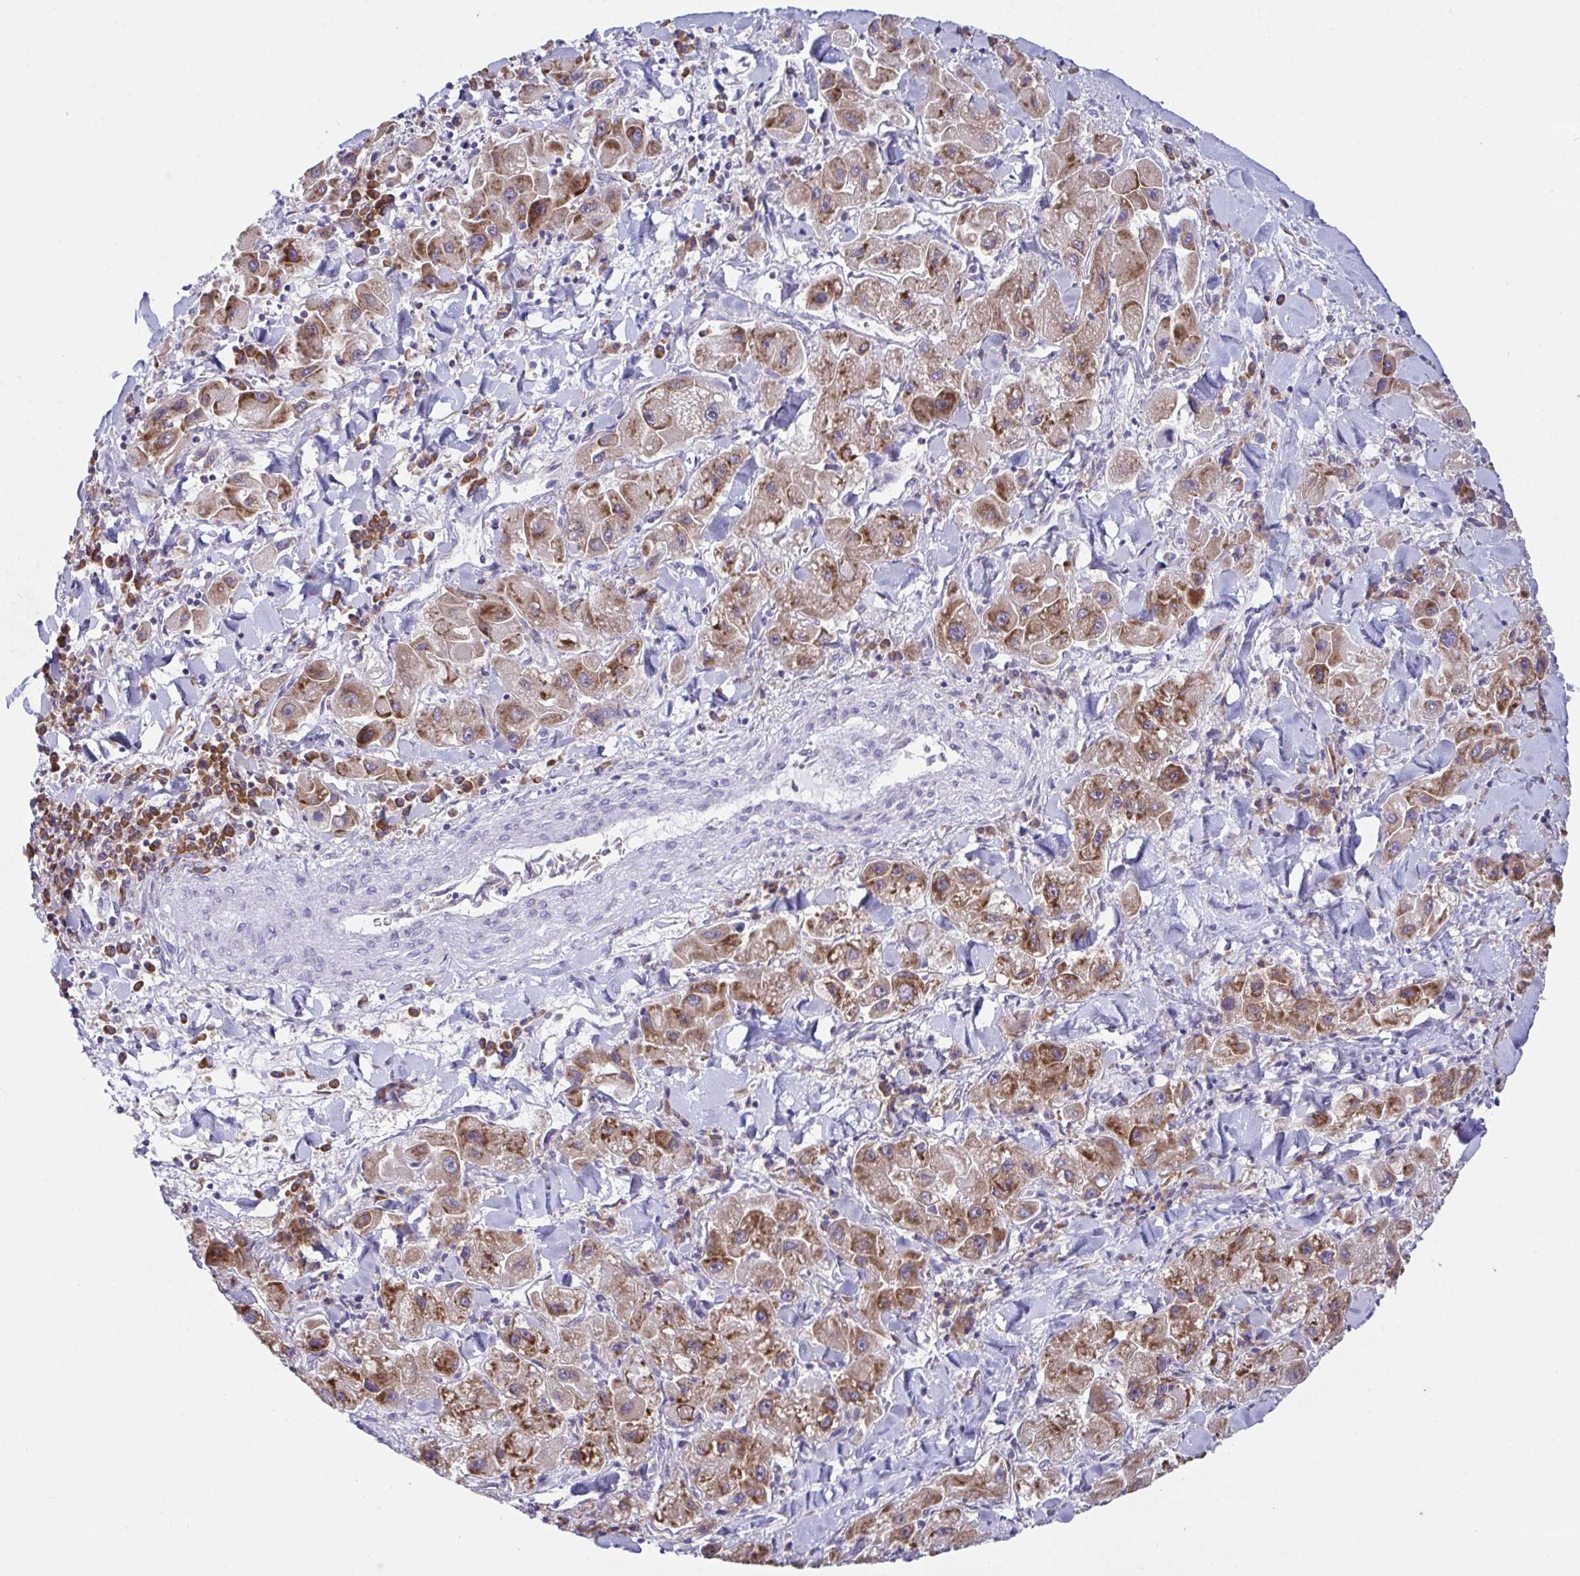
{"staining": {"intensity": "moderate", "quantity": ">75%", "location": "cytoplasmic/membranous"}, "tissue": "liver cancer", "cell_type": "Tumor cells", "image_type": "cancer", "snomed": [{"axis": "morphology", "description": "Carcinoma, Hepatocellular, NOS"}, {"axis": "topography", "description": "Liver"}], "caption": "Liver cancer (hepatocellular carcinoma) stained with DAB immunohistochemistry displays medium levels of moderate cytoplasmic/membranous expression in about >75% of tumor cells.", "gene": "FAU", "patient": {"sex": "male", "age": 24}}